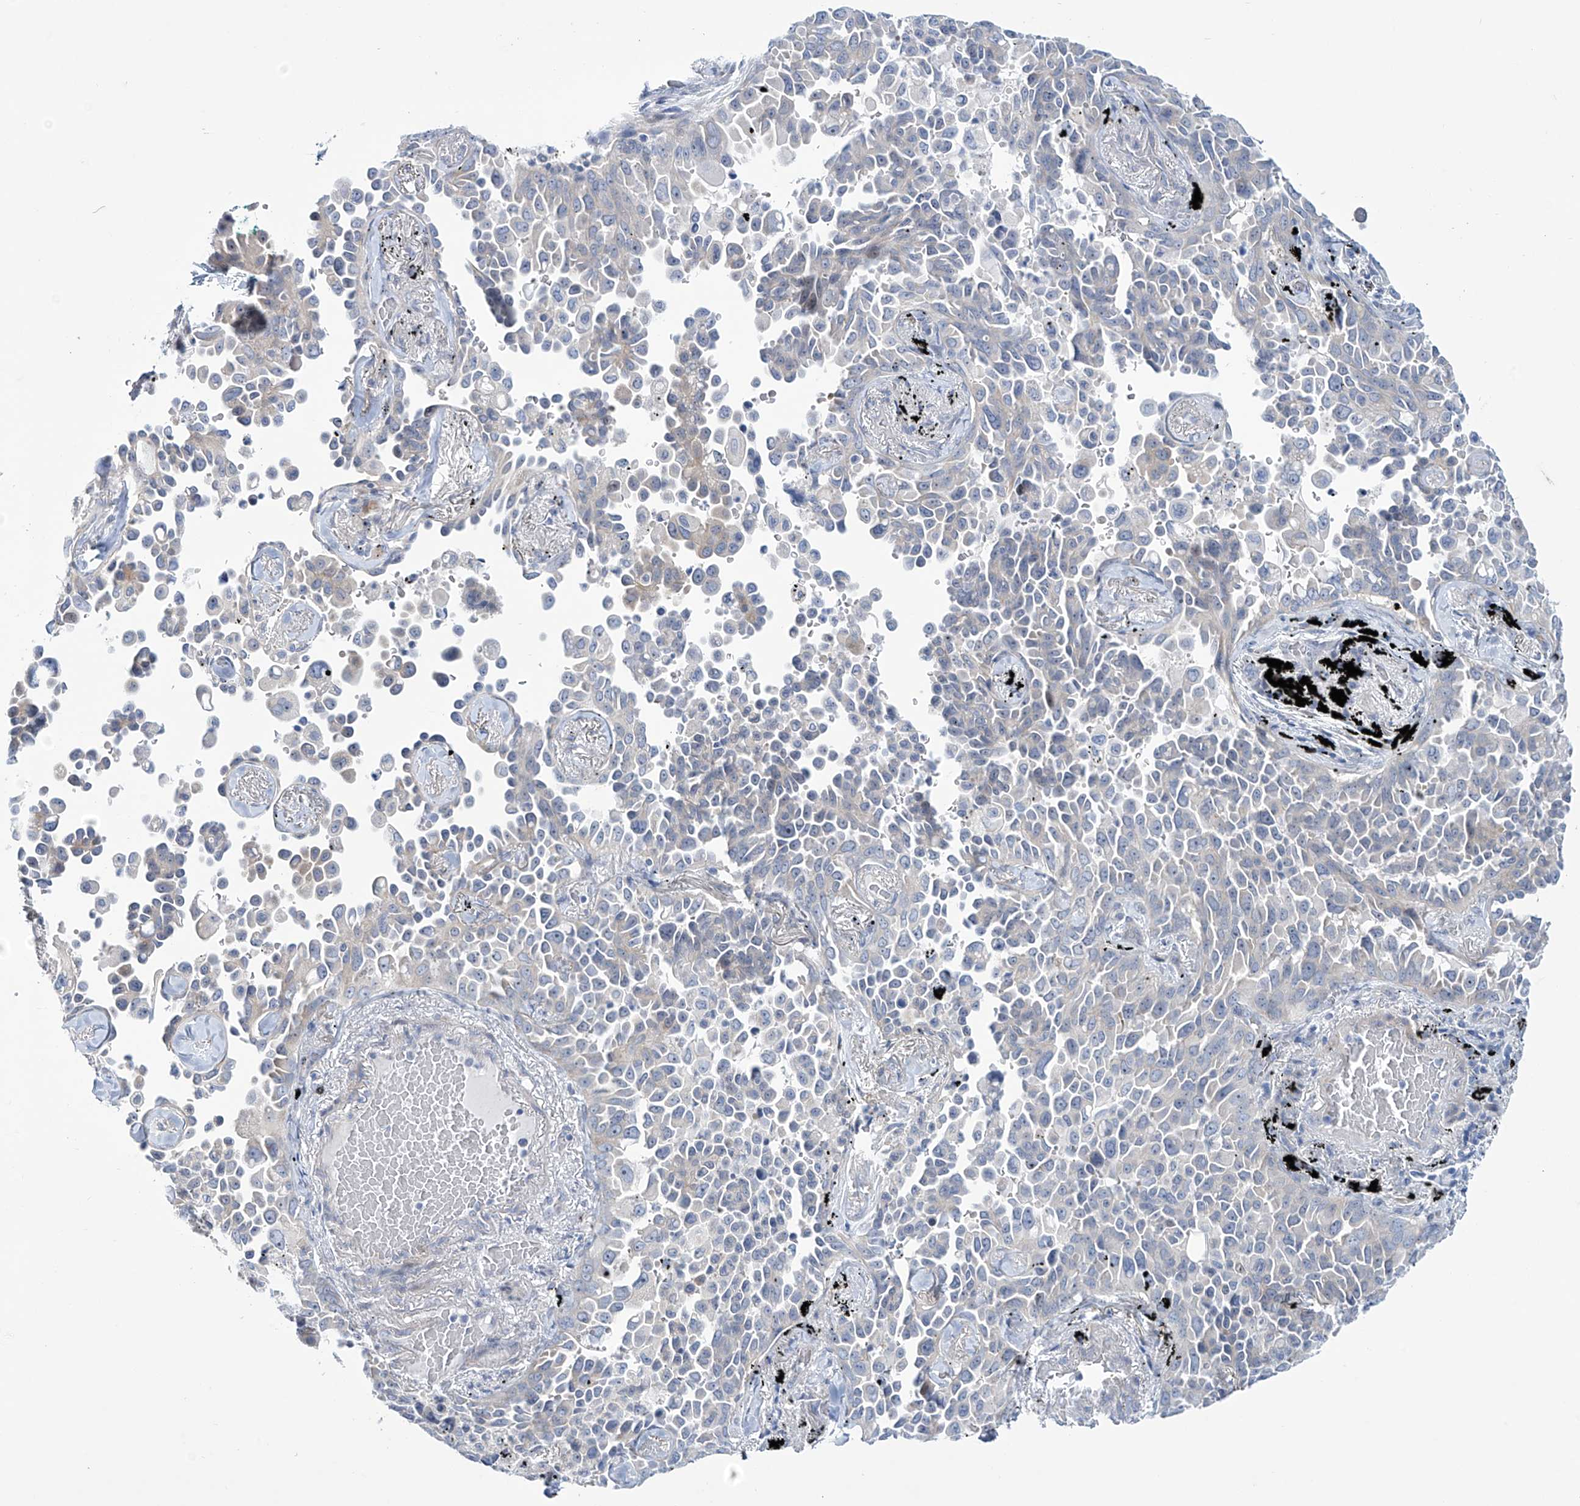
{"staining": {"intensity": "negative", "quantity": "none", "location": "none"}, "tissue": "lung cancer", "cell_type": "Tumor cells", "image_type": "cancer", "snomed": [{"axis": "morphology", "description": "Adenocarcinoma, NOS"}, {"axis": "topography", "description": "Lung"}], "caption": "Protein analysis of lung cancer (adenocarcinoma) shows no significant positivity in tumor cells.", "gene": "TRIM60", "patient": {"sex": "female", "age": 67}}